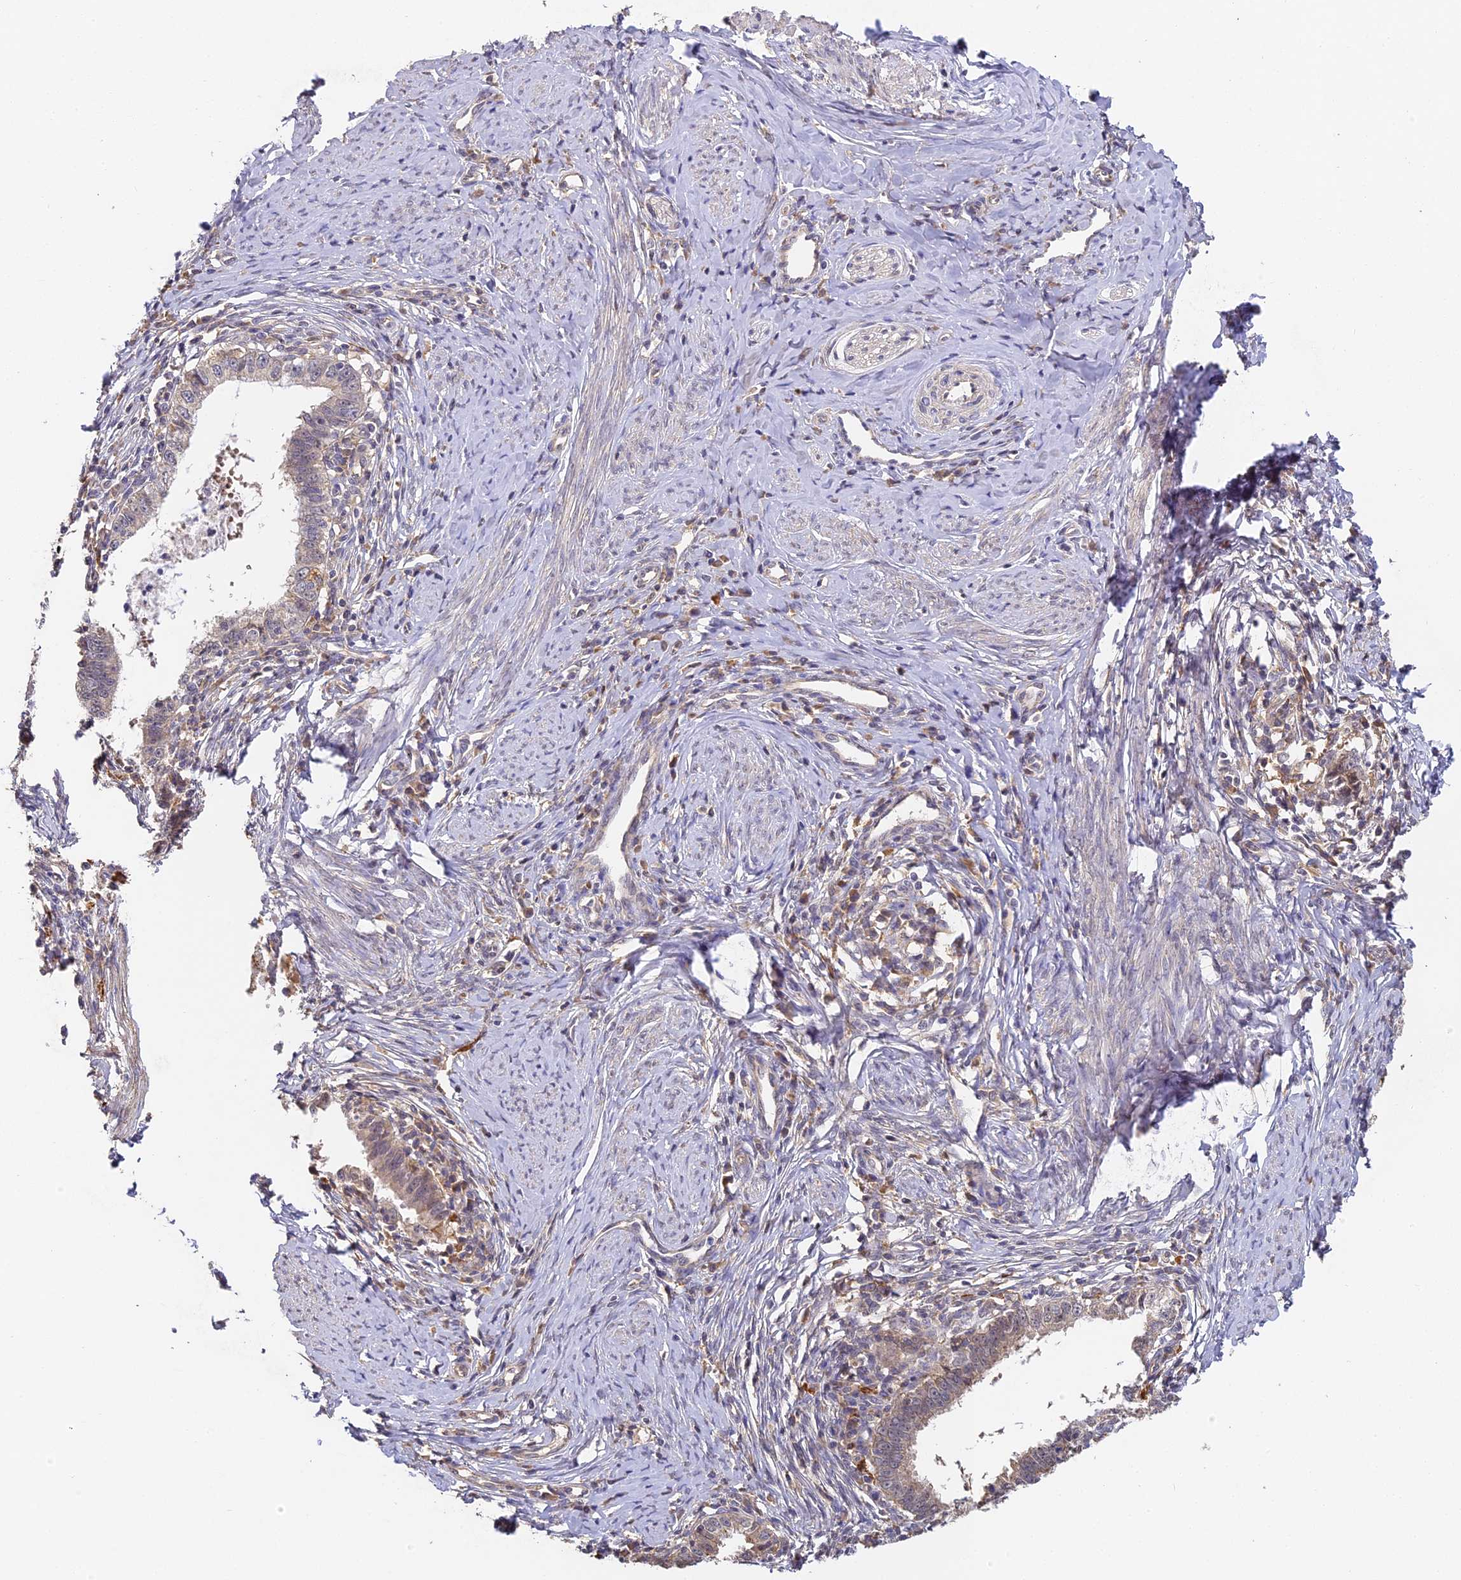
{"staining": {"intensity": "weak", "quantity": "25%-75%", "location": "cytoplasmic/membranous"}, "tissue": "cervical cancer", "cell_type": "Tumor cells", "image_type": "cancer", "snomed": [{"axis": "morphology", "description": "Adenocarcinoma, NOS"}, {"axis": "topography", "description": "Cervix"}], "caption": "About 25%-75% of tumor cells in cervical cancer (adenocarcinoma) show weak cytoplasmic/membranous protein expression as visualized by brown immunohistochemical staining.", "gene": "YAE1", "patient": {"sex": "female", "age": 36}}